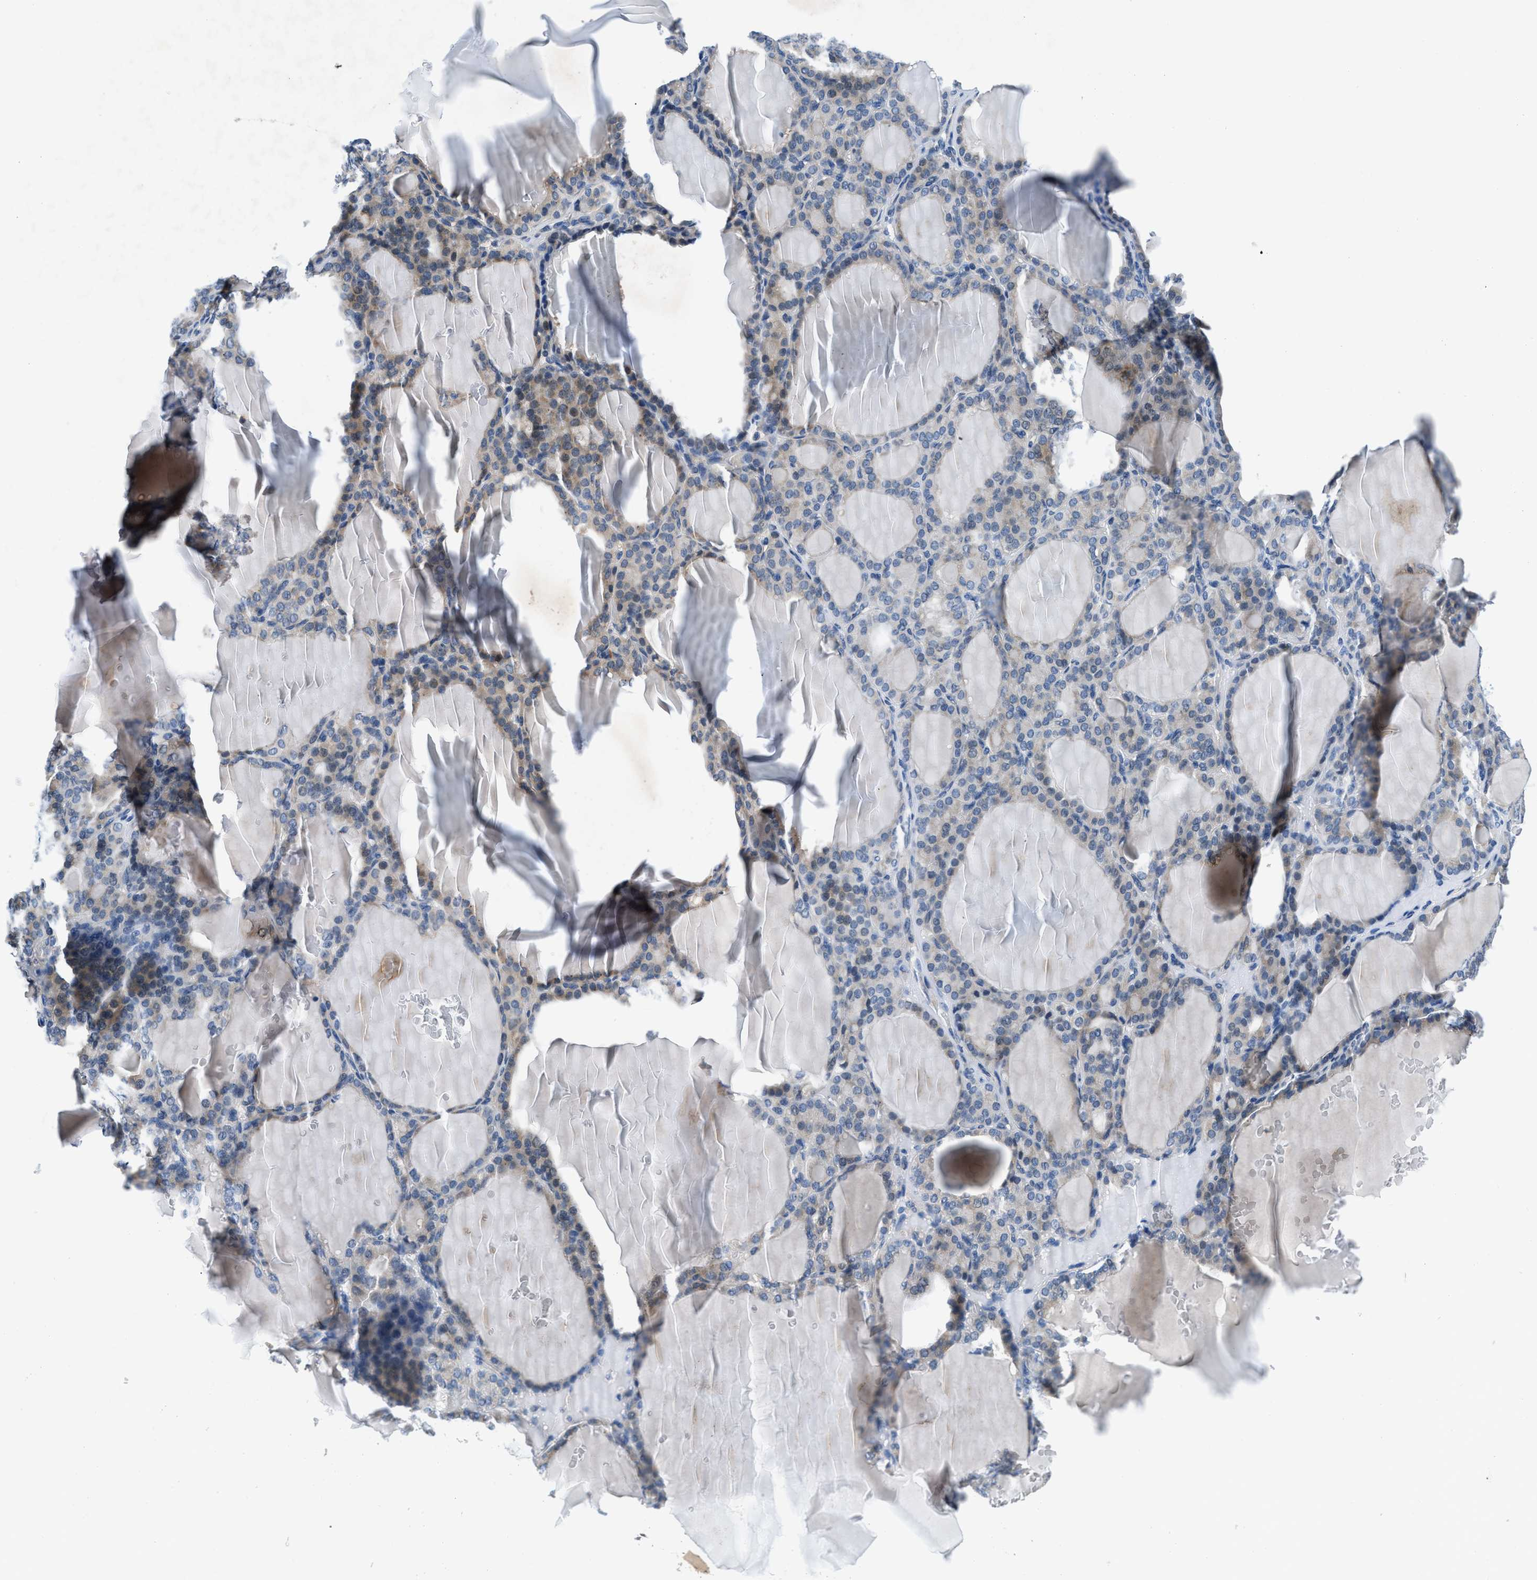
{"staining": {"intensity": "moderate", "quantity": "25%-75%", "location": "cytoplasmic/membranous"}, "tissue": "thyroid gland", "cell_type": "Glandular cells", "image_type": "normal", "snomed": [{"axis": "morphology", "description": "Normal tissue, NOS"}, {"axis": "topography", "description": "Thyroid gland"}], "caption": "This is a micrograph of immunohistochemistry staining of normal thyroid gland, which shows moderate positivity in the cytoplasmic/membranous of glandular cells.", "gene": "ADGRE3", "patient": {"sex": "female", "age": 28}}